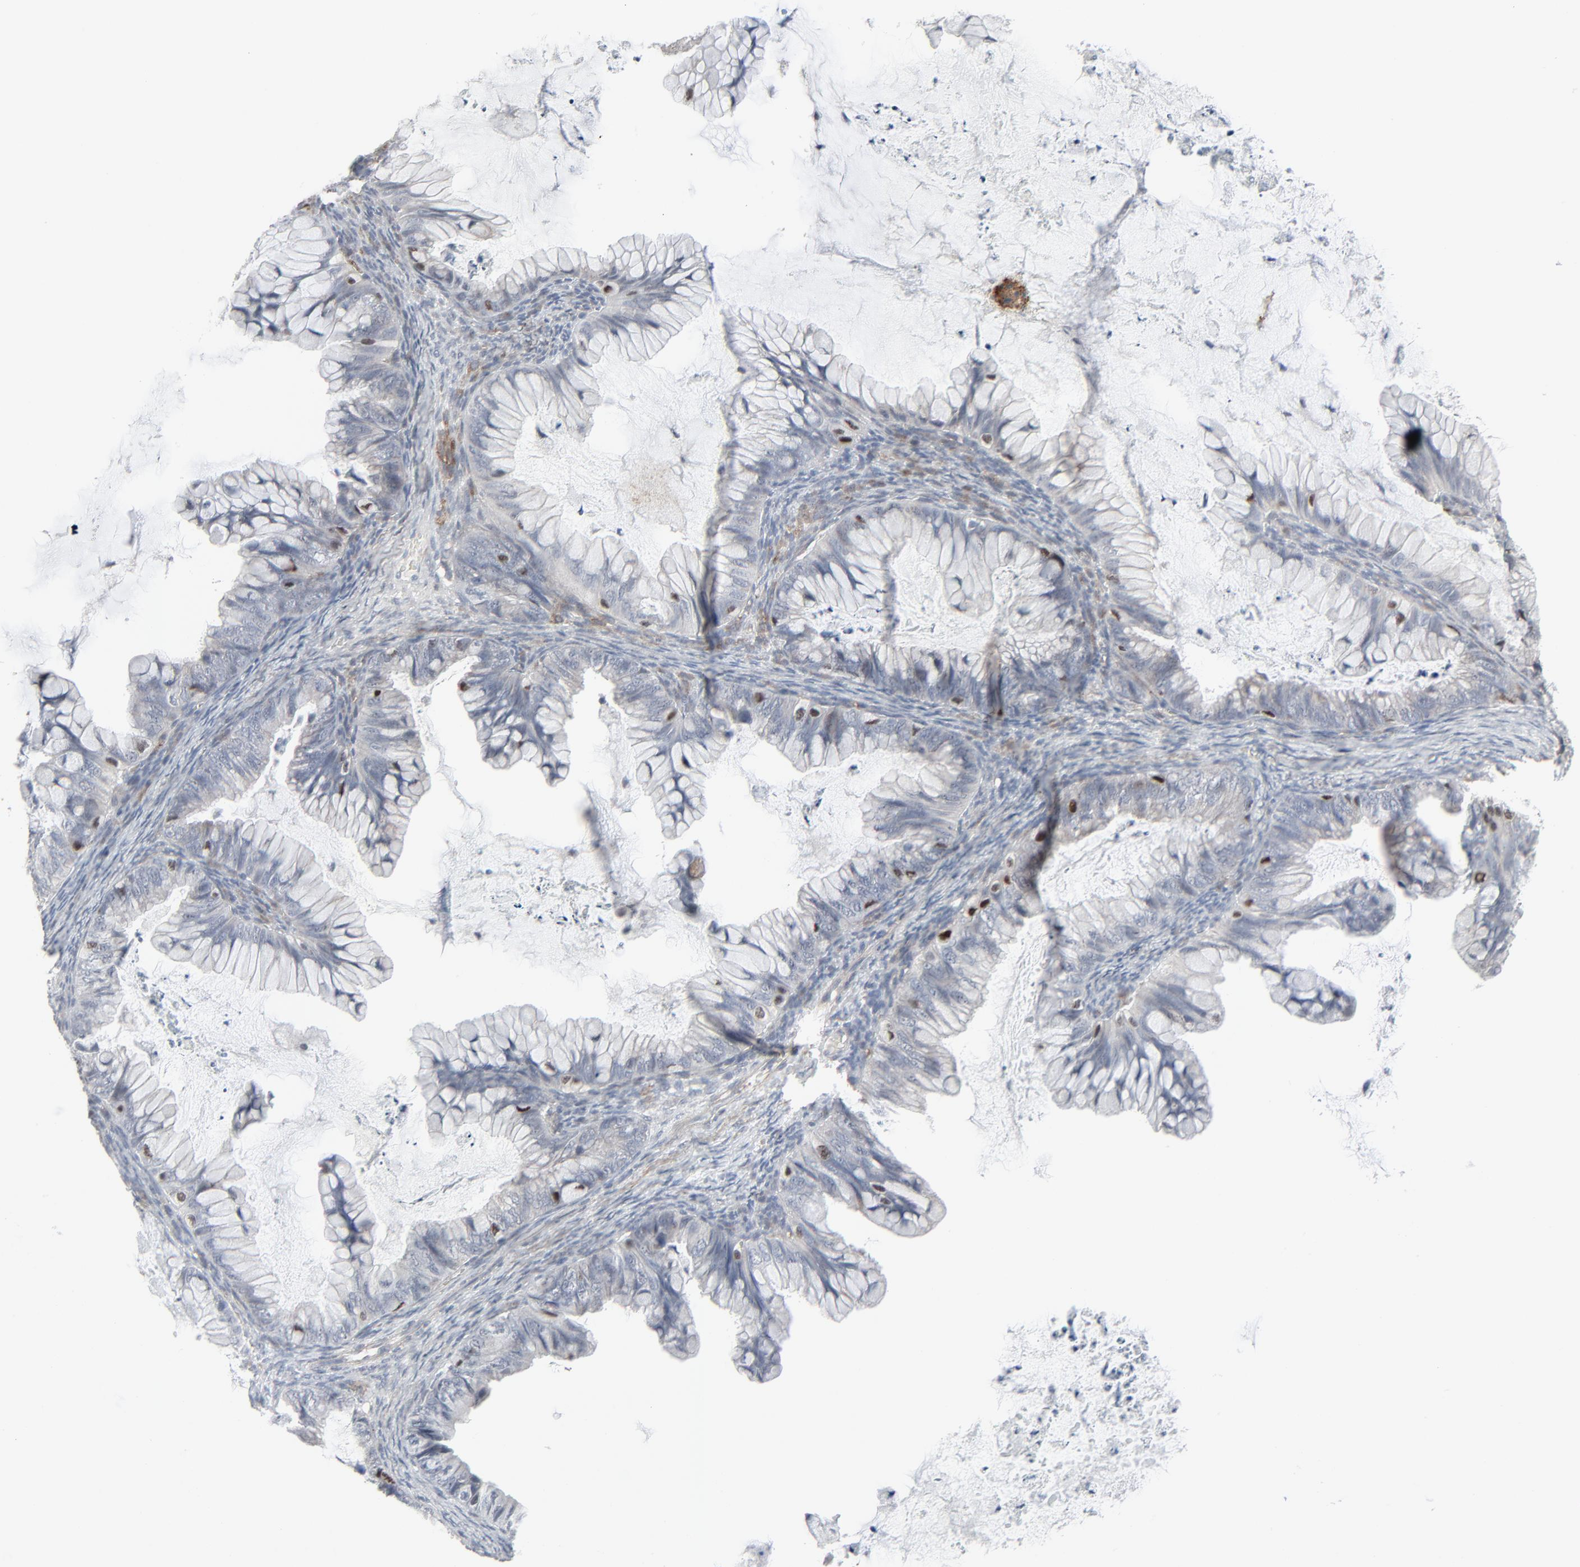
{"staining": {"intensity": "negative", "quantity": "none", "location": "none"}, "tissue": "ovarian cancer", "cell_type": "Tumor cells", "image_type": "cancer", "snomed": [{"axis": "morphology", "description": "Cystadenocarcinoma, mucinous, NOS"}, {"axis": "topography", "description": "Ovary"}], "caption": "Image shows no protein positivity in tumor cells of ovarian cancer tissue.", "gene": "NEUROD1", "patient": {"sex": "female", "age": 36}}